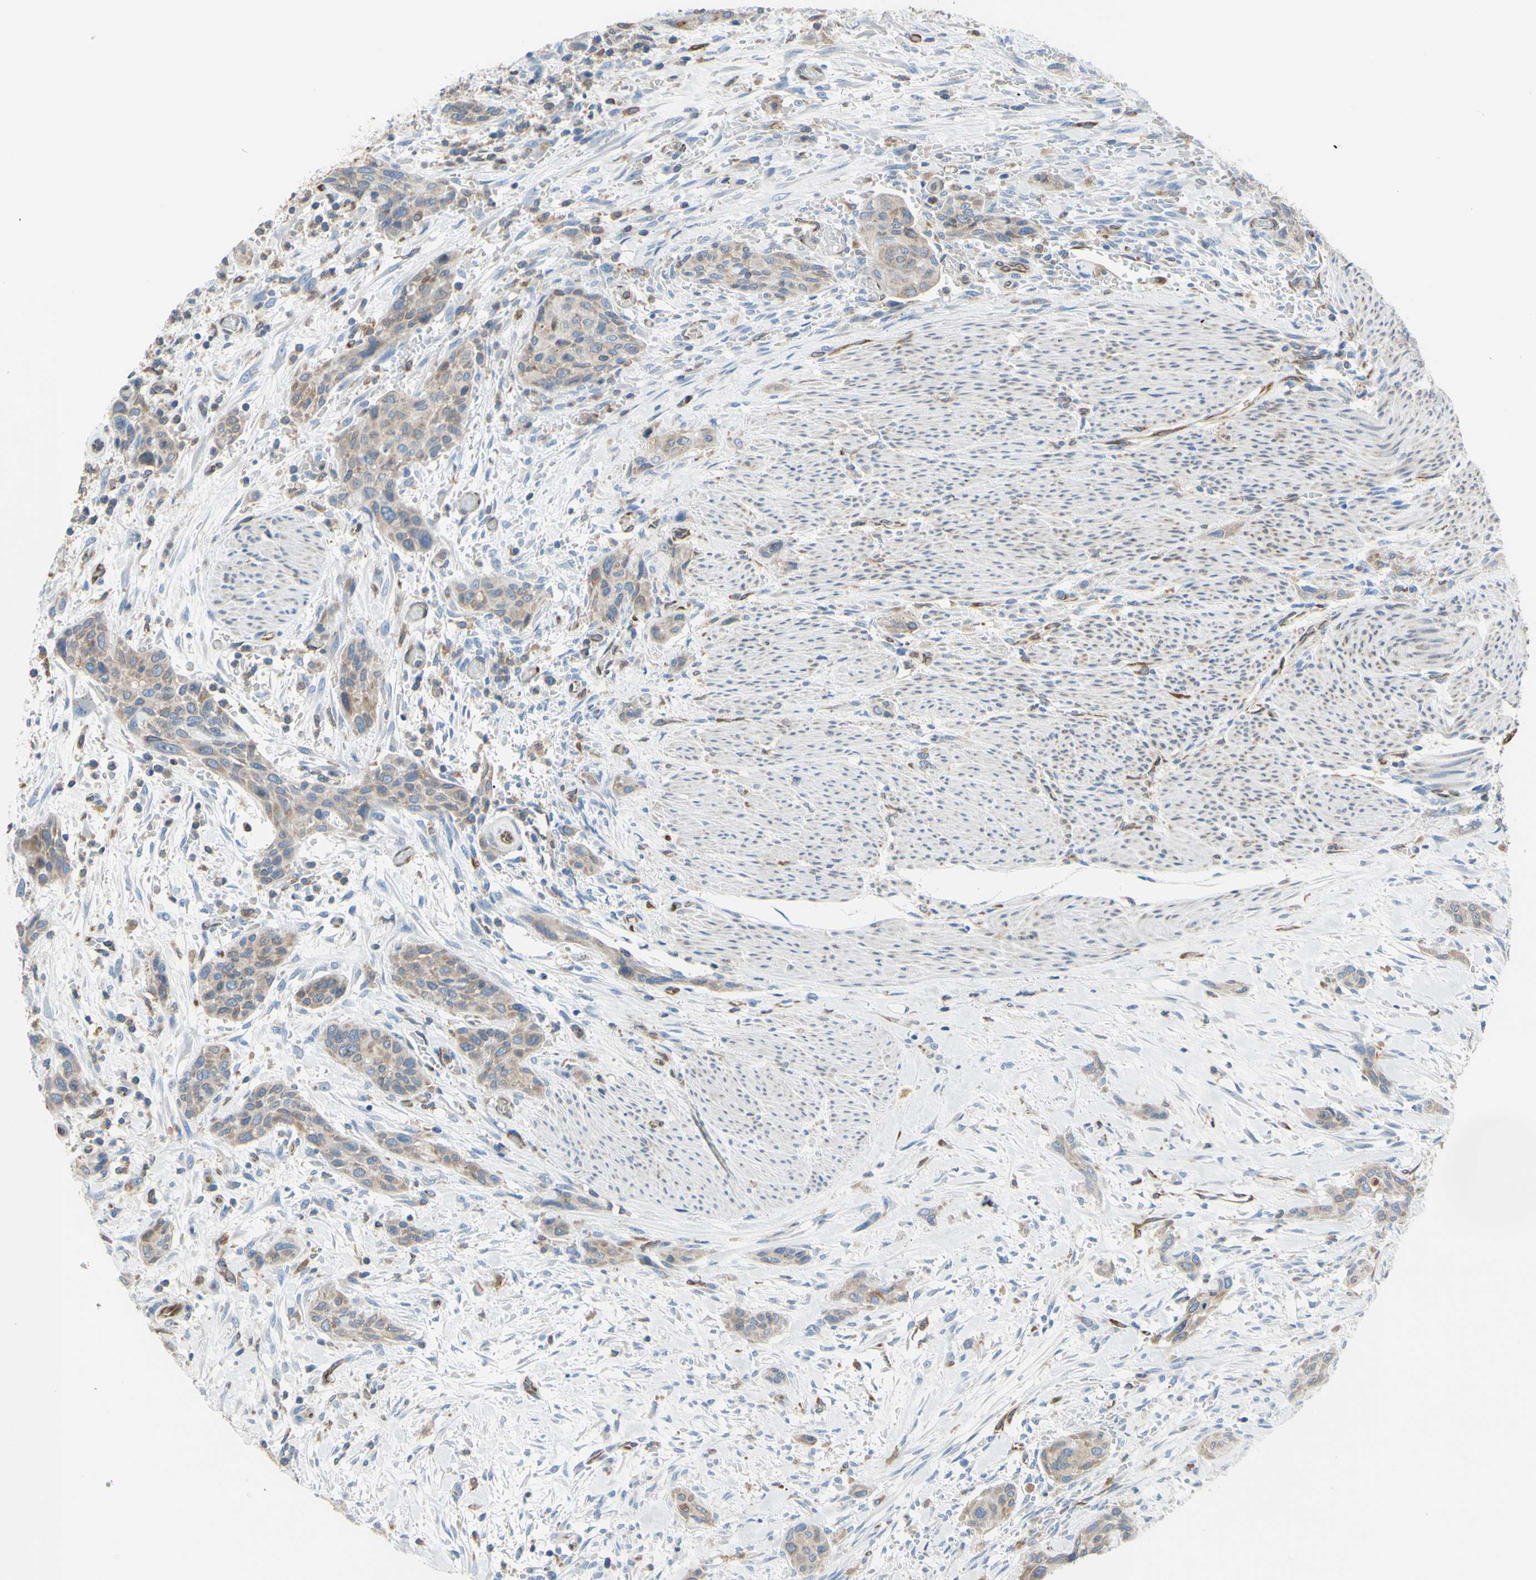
{"staining": {"intensity": "weak", "quantity": ">75%", "location": "cytoplasmic/membranous"}, "tissue": "urothelial cancer", "cell_type": "Tumor cells", "image_type": "cancer", "snomed": [{"axis": "morphology", "description": "Urothelial carcinoma, High grade"}, {"axis": "topography", "description": "Urinary bladder"}], "caption": "Protein expression analysis of human urothelial cancer reveals weak cytoplasmic/membranous expression in approximately >75% of tumor cells.", "gene": "MGST2", "patient": {"sex": "male", "age": 35}}